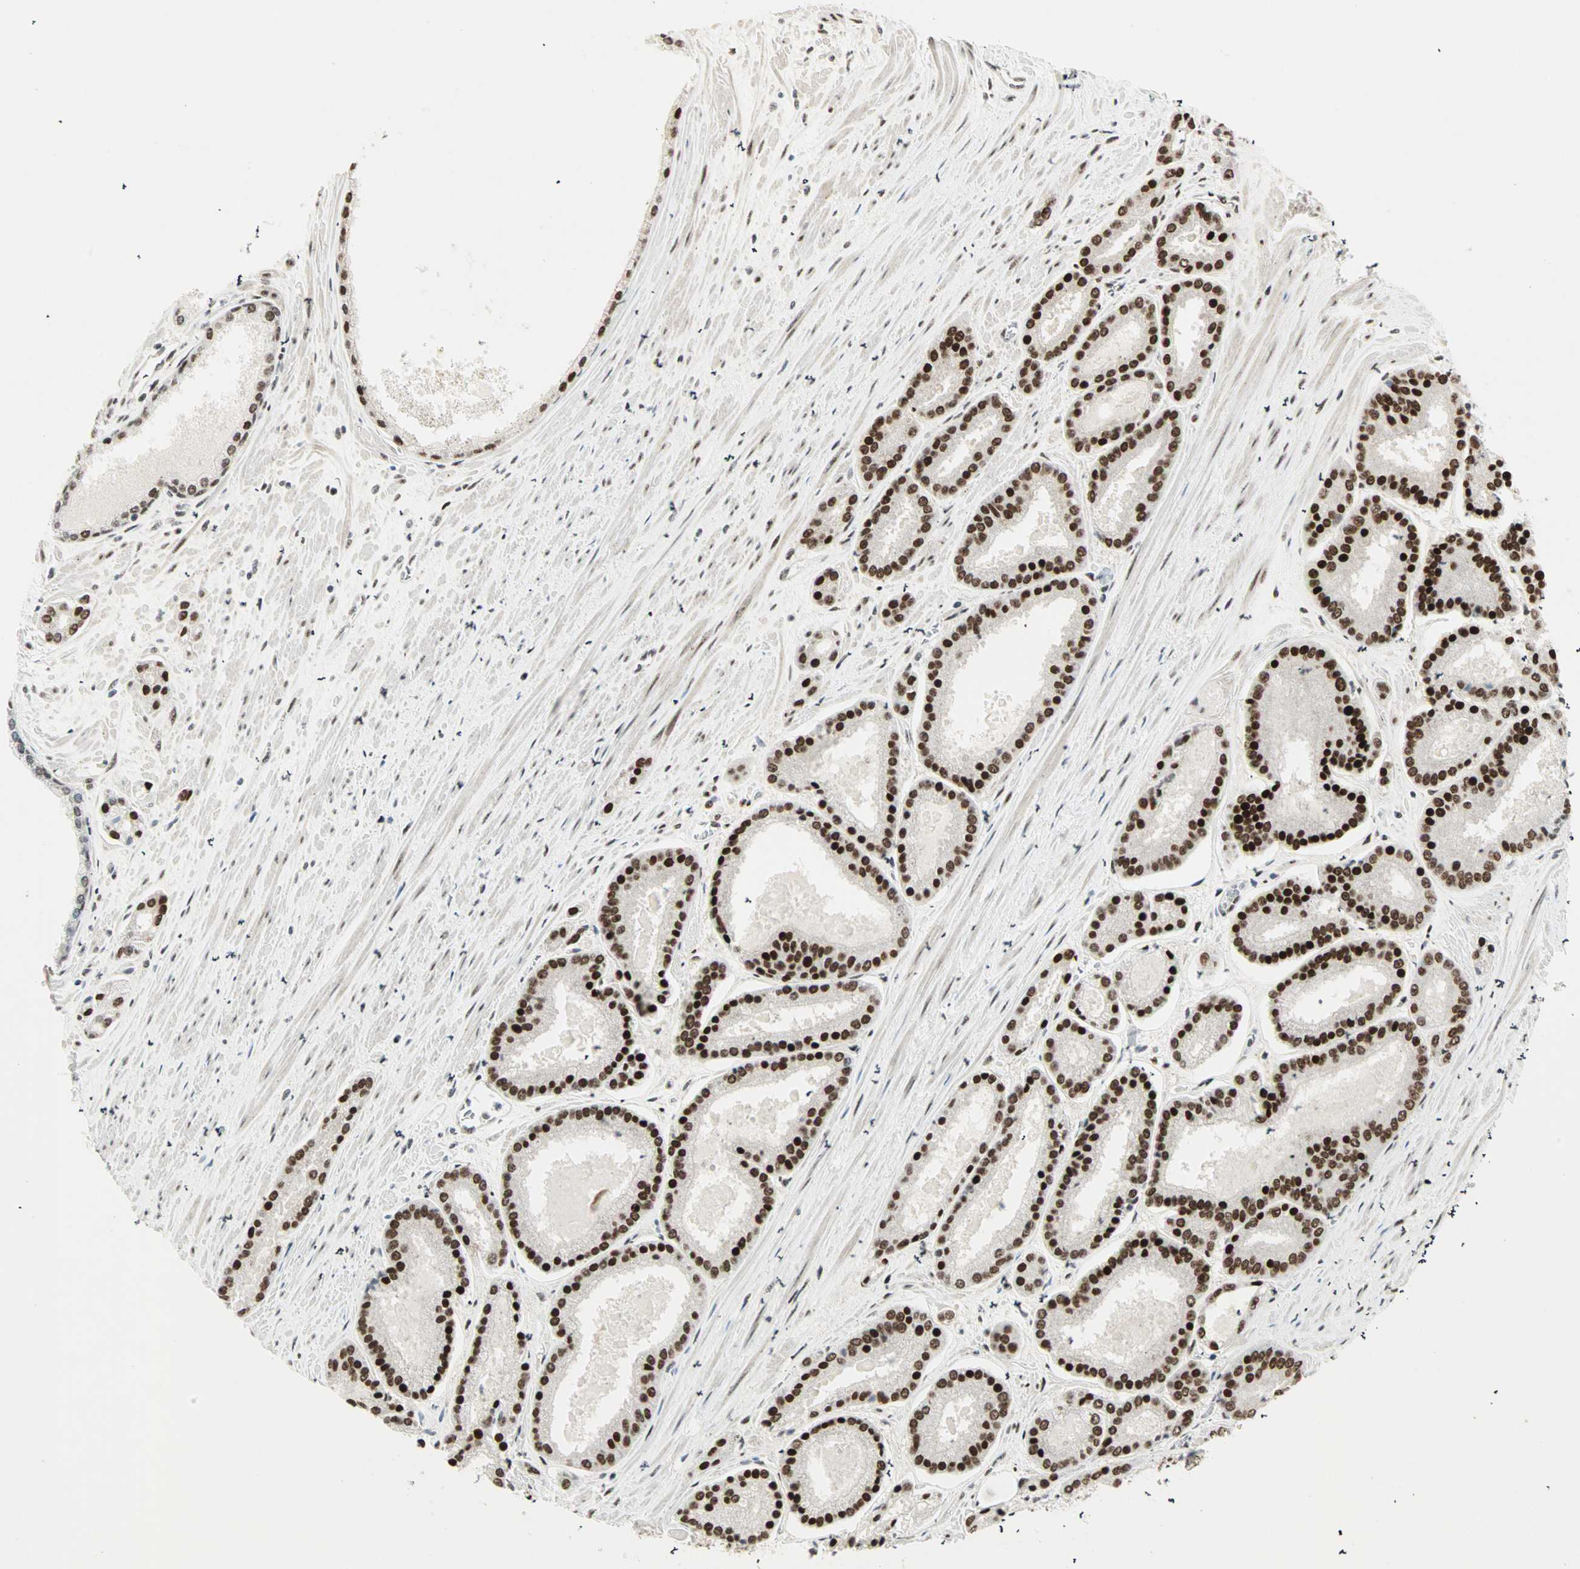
{"staining": {"intensity": "strong", "quantity": ">75%", "location": "nuclear"}, "tissue": "prostate cancer", "cell_type": "Tumor cells", "image_type": "cancer", "snomed": [{"axis": "morphology", "description": "Adenocarcinoma, Low grade"}, {"axis": "topography", "description": "Prostate"}], "caption": "Brown immunohistochemical staining in adenocarcinoma (low-grade) (prostate) shows strong nuclear positivity in about >75% of tumor cells. The protein is shown in brown color, while the nuclei are stained blue.", "gene": "BLM", "patient": {"sex": "male", "age": 59}}